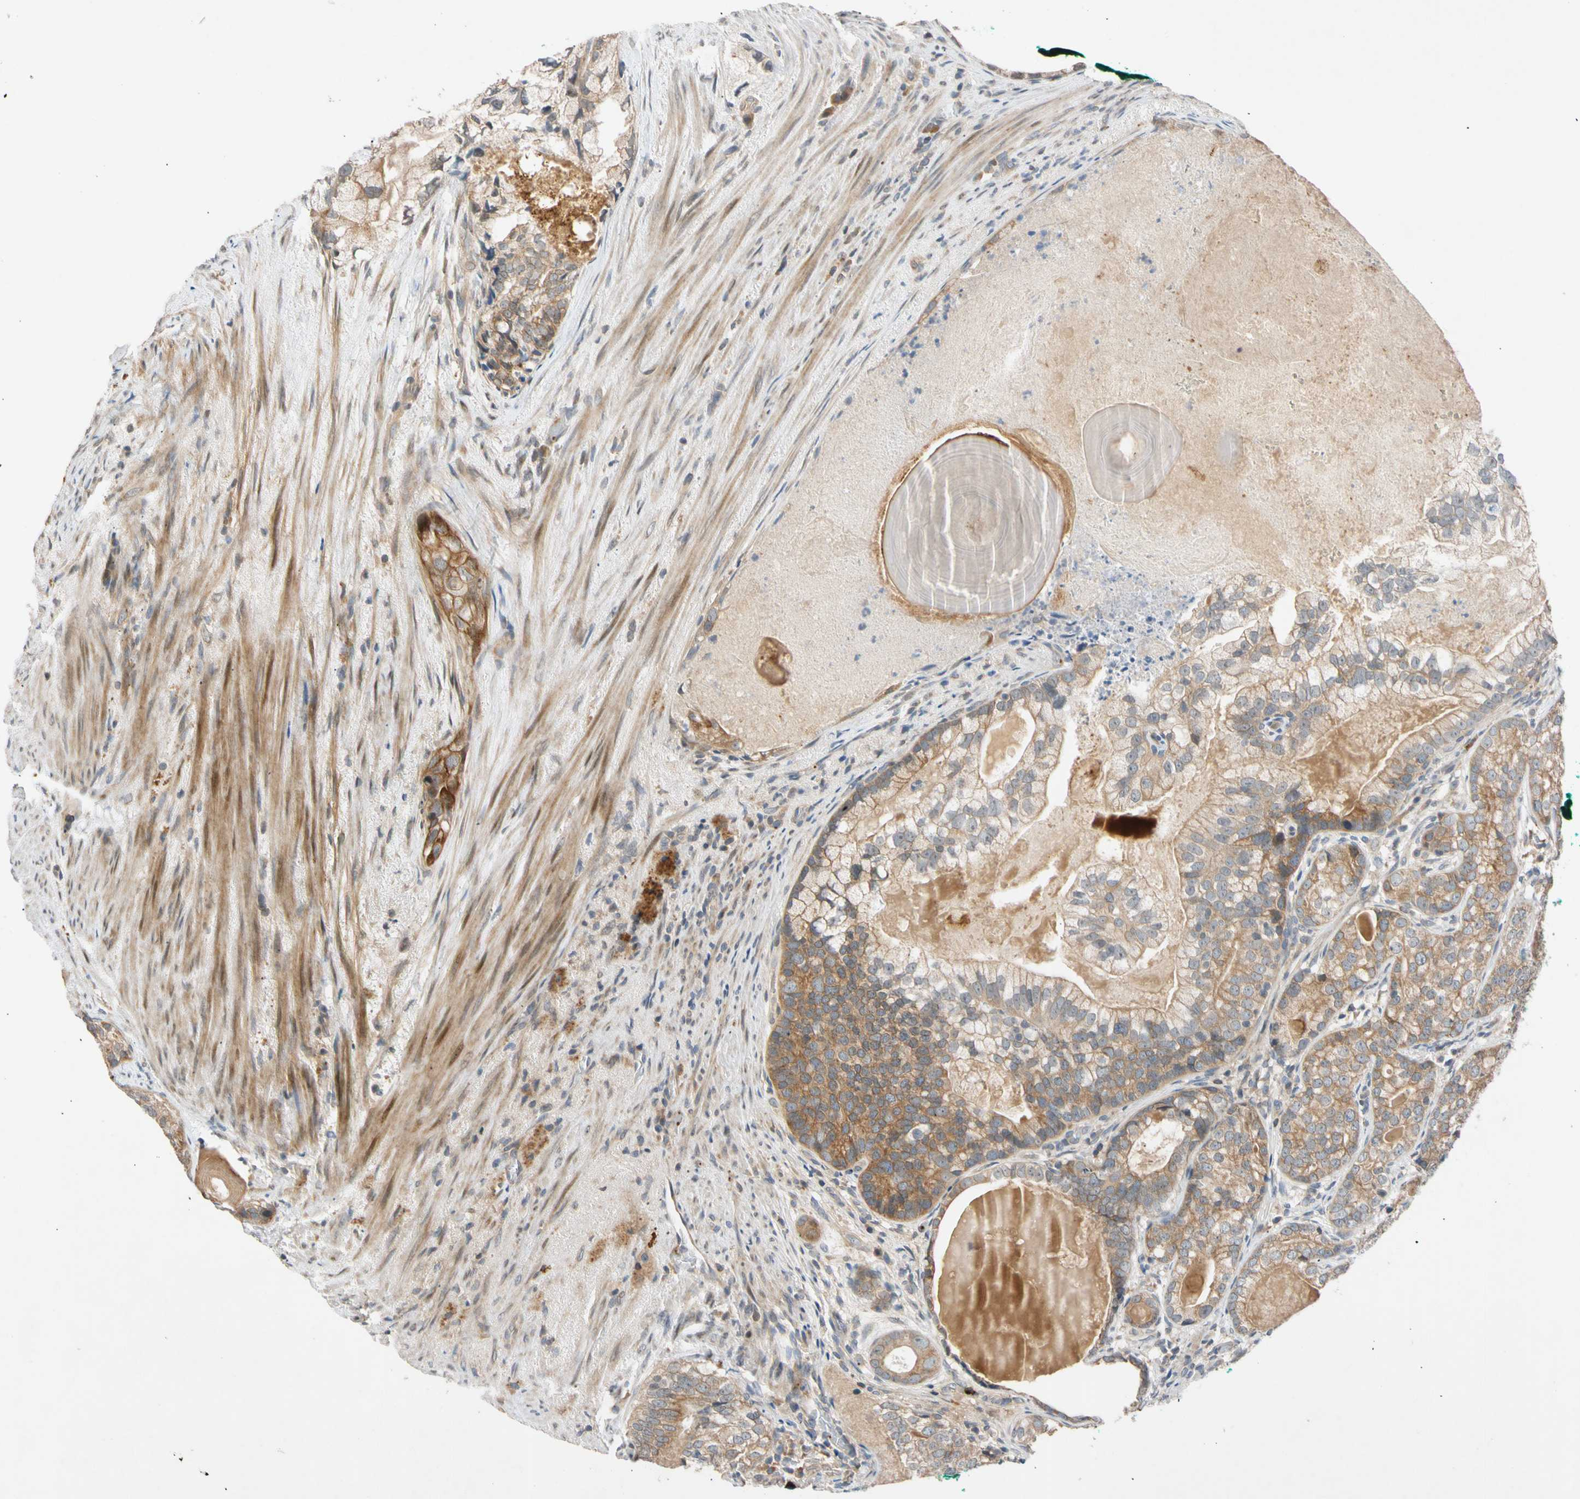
{"staining": {"intensity": "moderate", "quantity": ">75%", "location": "cytoplasmic/membranous"}, "tissue": "prostate cancer", "cell_type": "Tumor cells", "image_type": "cancer", "snomed": [{"axis": "morphology", "description": "Adenocarcinoma, High grade"}, {"axis": "topography", "description": "Prostate"}], "caption": "The immunohistochemical stain shows moderate cytoplasmic/membranous staining in tumor cells of adenocarcinoma (high-grade) (prostate) tissue. The staining is performed using DAB (3,3'-diaminobenzidine) brown chromogen to label protein expression. The nuclei are counter-stained blue using hematoxylin.", "gene": "CNST", "patient": {"sex": "male", "age": 66}}